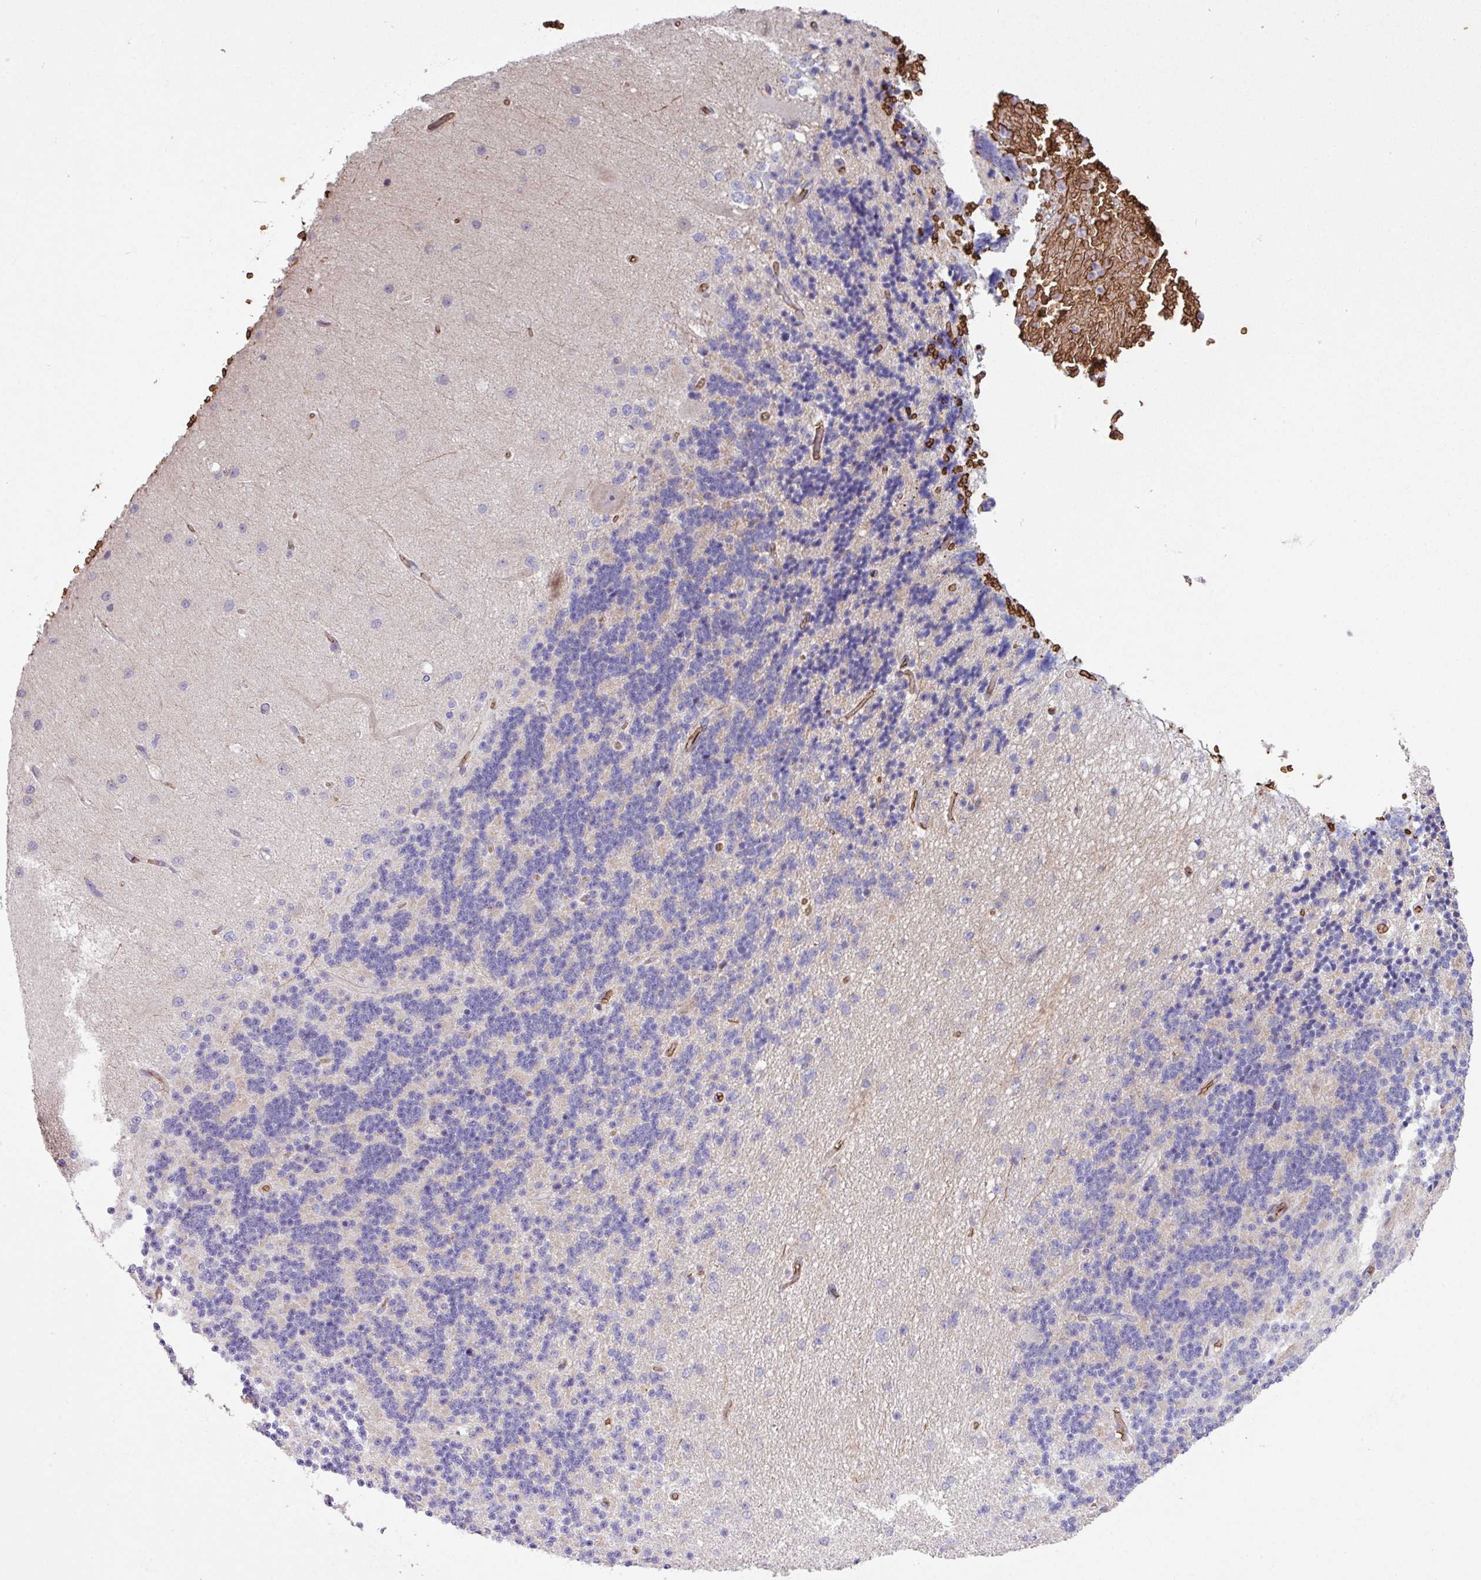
{"staining": {"intensity": "negative", "quantity": "none", "location": "none"}, "tissue": "cerebellum", "cell_type": "Cells in granular layer", "image_type": "normal", "snomed": [{"axis": "morphology", "description": "Normal tissue, NOS"}, {"axis": "topography", "description": "Cerebellum"}], "caption": "Immunohistochemical staining of normal cerebellum displays no significant staining in cells in granular layer. Brightfield microscopy of IHC stained with DAB (3,3'-diaminobenzidine) (brown) and hematoxylin (blue), captured at high magnification.", "gene": "RAD21L1", "patient": {"sex": "female", "age": 29}}